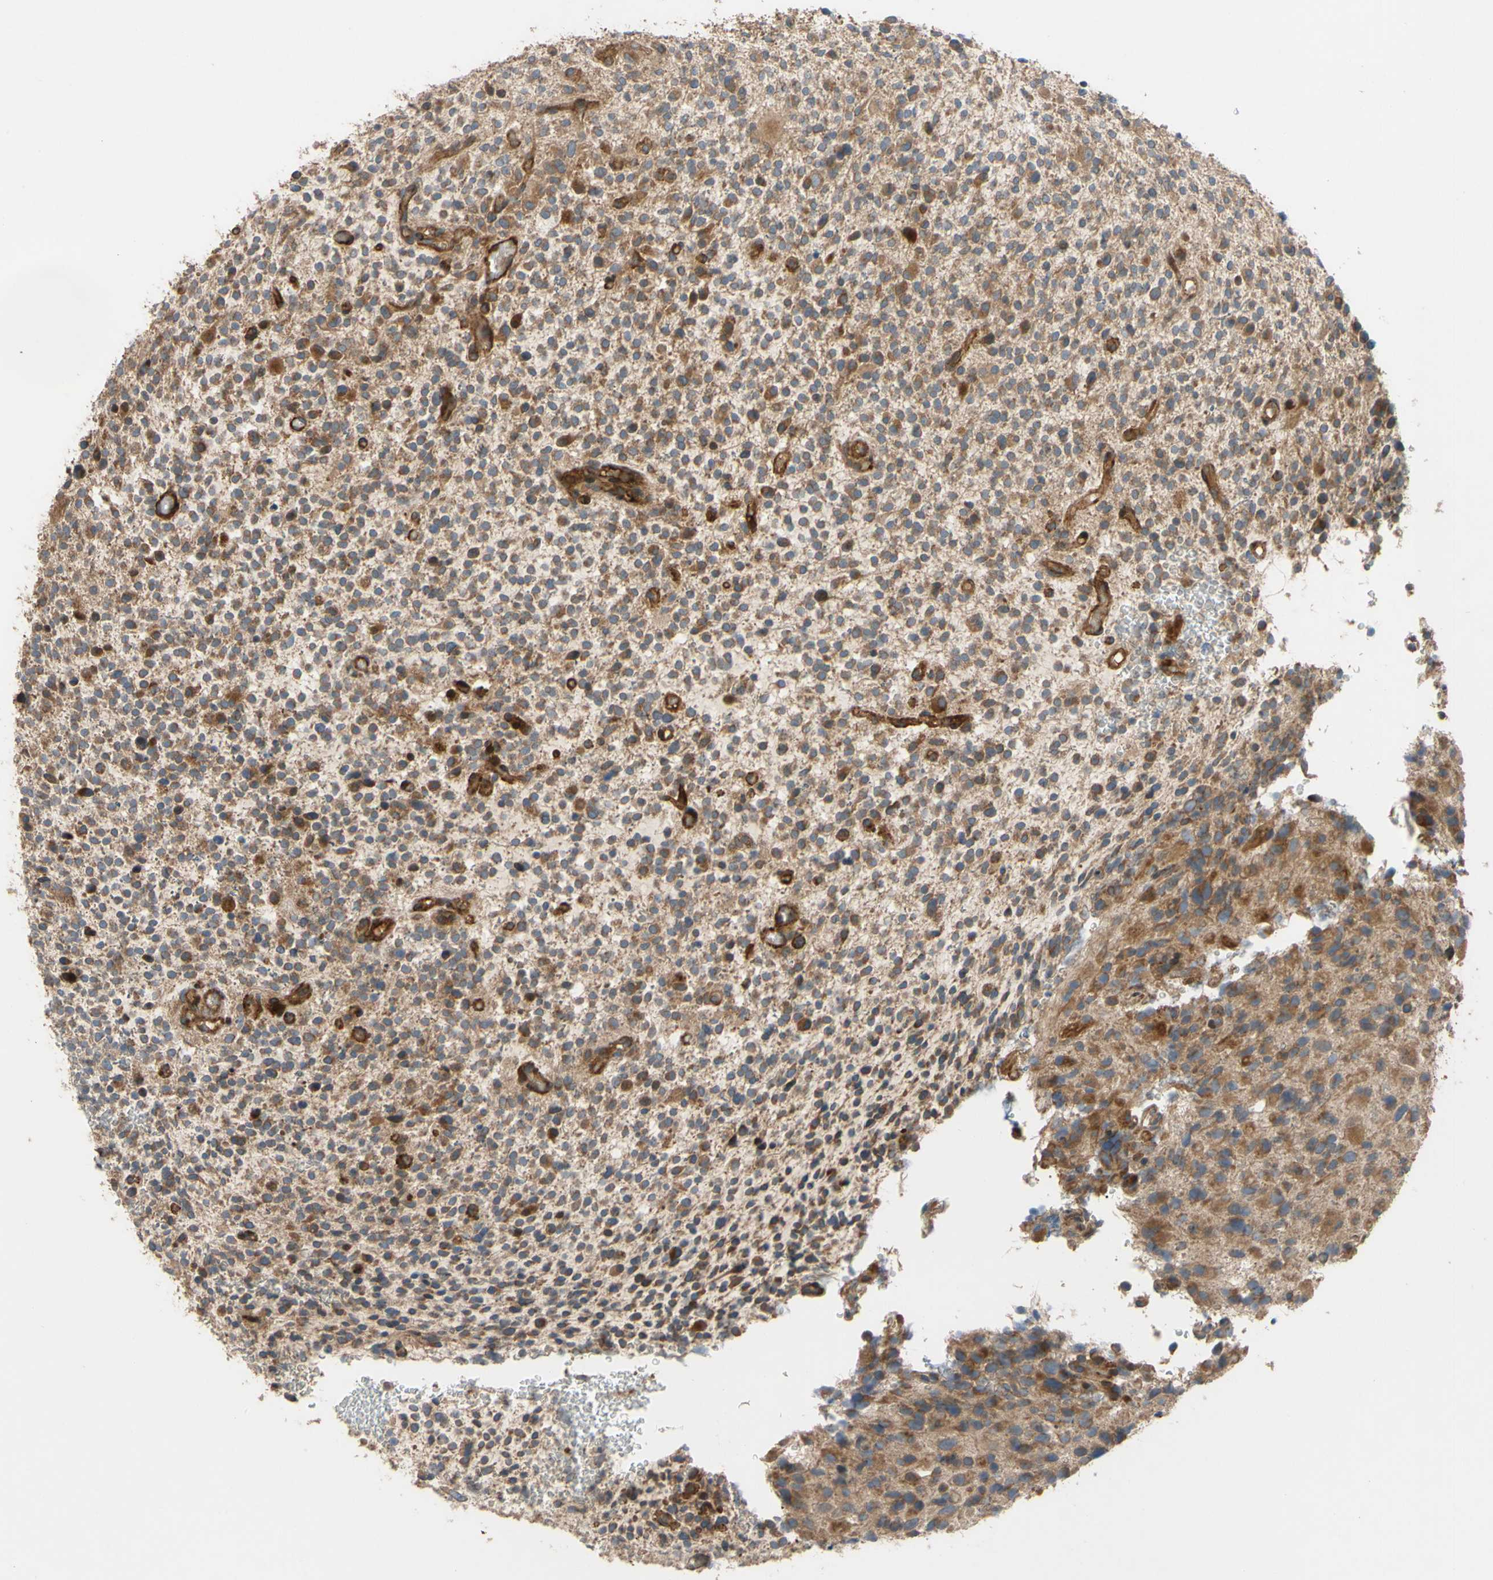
{"staining": {"intensity": "moderate", "quantity": "25%-75%", "location": "cytoplasmic/membranous"}, "tissue": "glioma", "cell_type": "Tumor cells", "image_type": "cancer", "snomed": [{"axis": "morphology", "description": "Glioma, malignant, High grade"}, {"axis": "topography", "description": "Brain"}], "caption": "Immunohistochemistry (IHC) micrograph of neoplastic tissue: malignant glioma (high-grade) stained using immunohistochemistry (IHC) reveals medium levels of moderate protein expression localized specifically in the cytoplasmic/membranous of tumor cells, appearing as a cytoplasmic/membranous brown color.", "gene": "SPTLC1", "patient": {"sex": "male", "age": 48}}